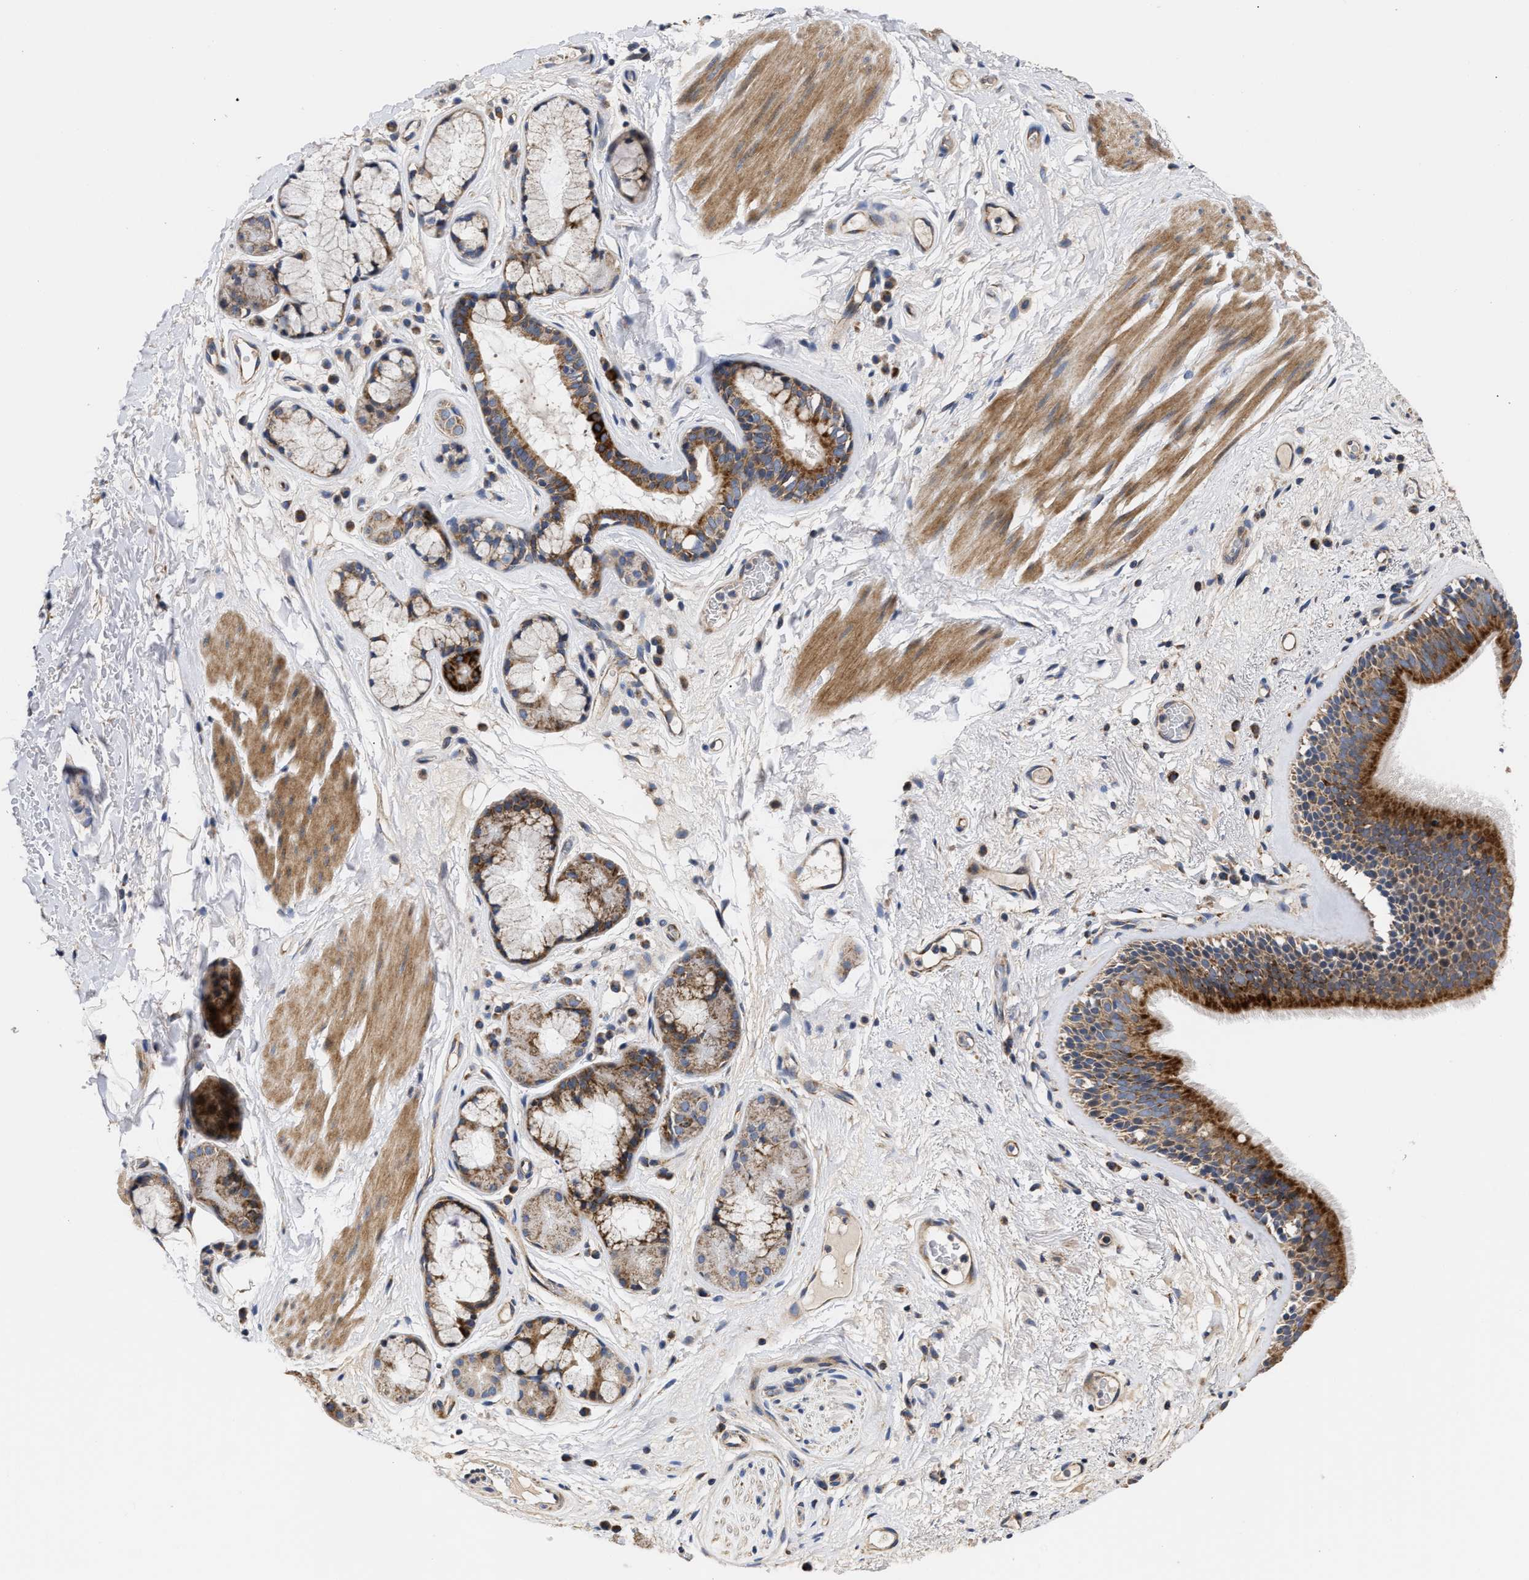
{"staining": {"intensity": "strong", "quantity": ">75%", "location": "cytoplasmic/membranous"}, "tissue": "bronchus", "cell_type": "Respiratory epithelial cells", "image_type": "normal", "snomed": [{"axis": "morphology", "description": "Normal tissue, NOS"}, {"axis": "topography", "description": "Cartilage tissue"}], "caption": "High-power microscopy captured an immunohistochemistry (IHC) image of unremarkable bronchus, revealing strong cytoplasmic/membranous positivity in about >75% of respiratory epithelial cells.", "gene": "MALSU1", "patient": {"sex": "female", "age": 63}}